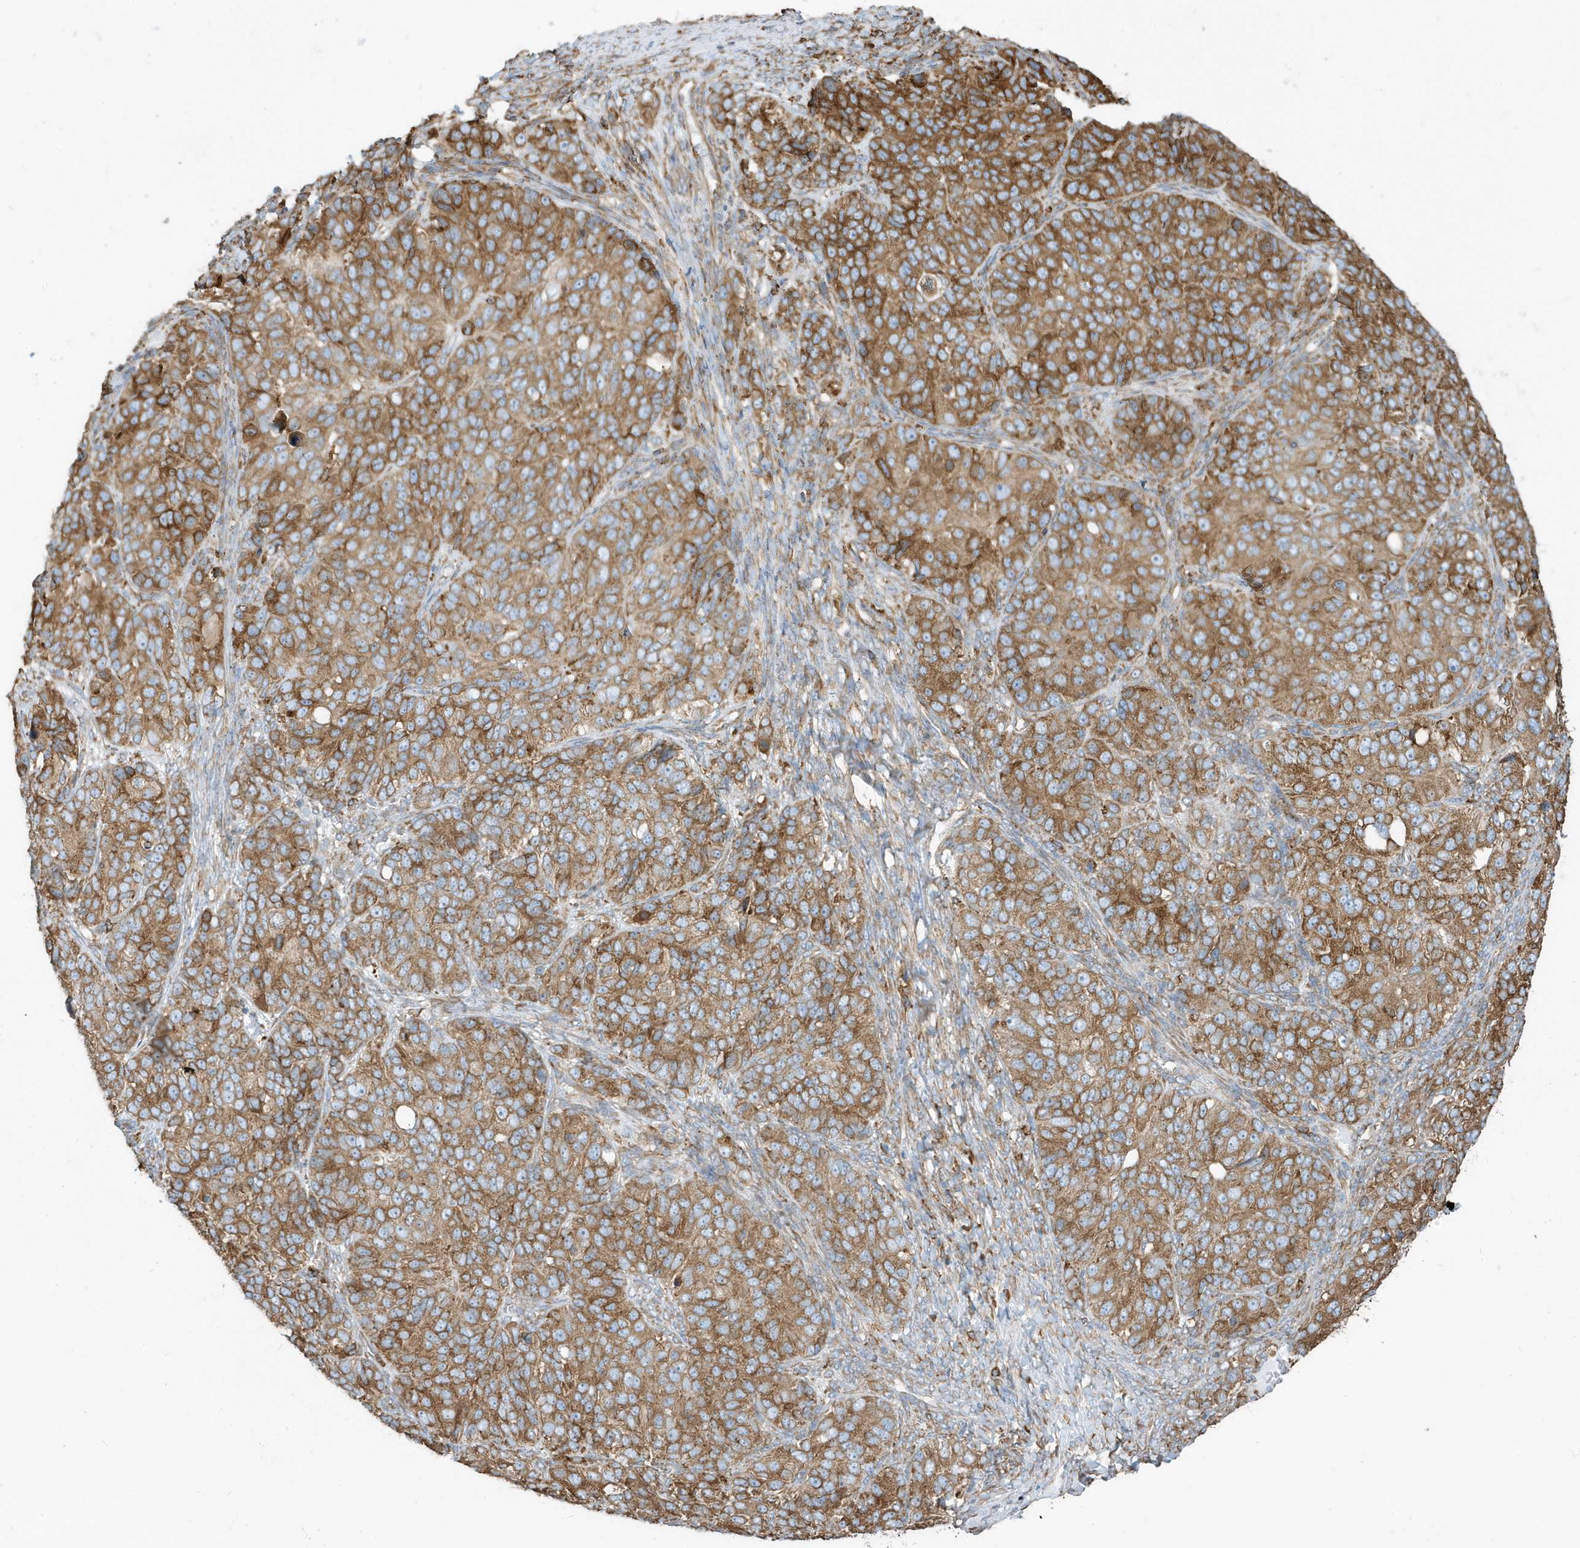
{"staining": {"intensity": "strong", "quantity": ">75%", "location": "cytoplasmic/membranous"}, "tissue": "ovarian cancer", "cell_type": "Tumor cells", "image_type": "cancer", "snomed": [{"axis": "morphology", "description": "Carcinoma, endometroid"}, {"axis": "topography", "description": "Ovary"}], "caption": "Immunohistochemical staining of human ovarian cancer demonstrates strong cytoplasmic/membranous protein staining in approximately >75% of tumor cells.", "gene": "PDIA6", "patient": {"sex": "female", "age": 51}}